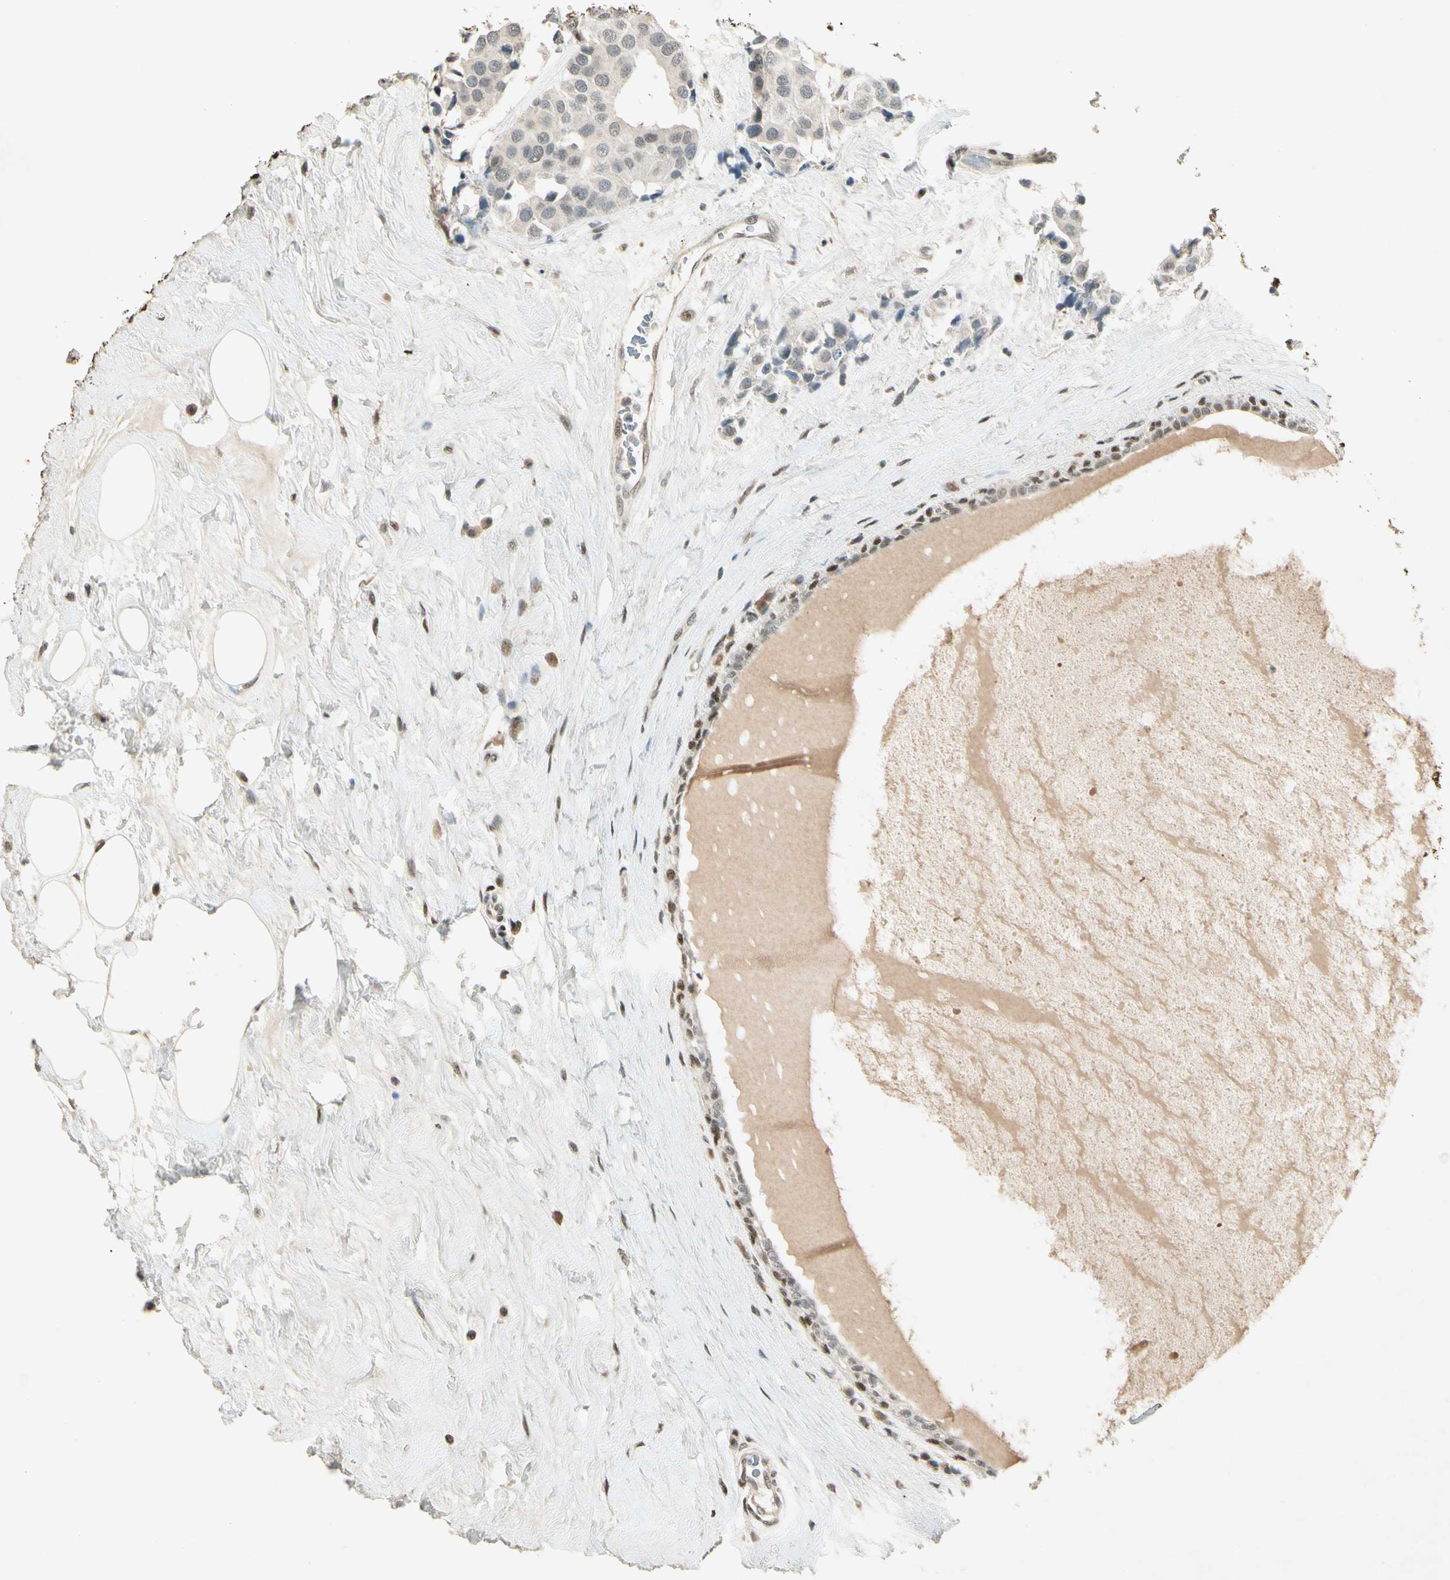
{"staining": {"intensity": "weak", "quantity": "<25%", "location": "cytoplasmic/membranous"}, "tissue": "breast cancer", "cell_type": "Tumor cells", "image_type": "cancer", "snomed": [{"axis": "morphology", "description": "Normal tissue, NOS"}, {"axis": "morphology", "description": "Duct carcinoma"}, {"axis": "topography", "description": "Breast"}], "caption": "Infiltrating ductal carcinoma (breast) was stained to show a protein in brown. There is no significant expression in tumor cells.", "gene": "ZBTB4", "patient": {"sex": "female", "age": 39}}